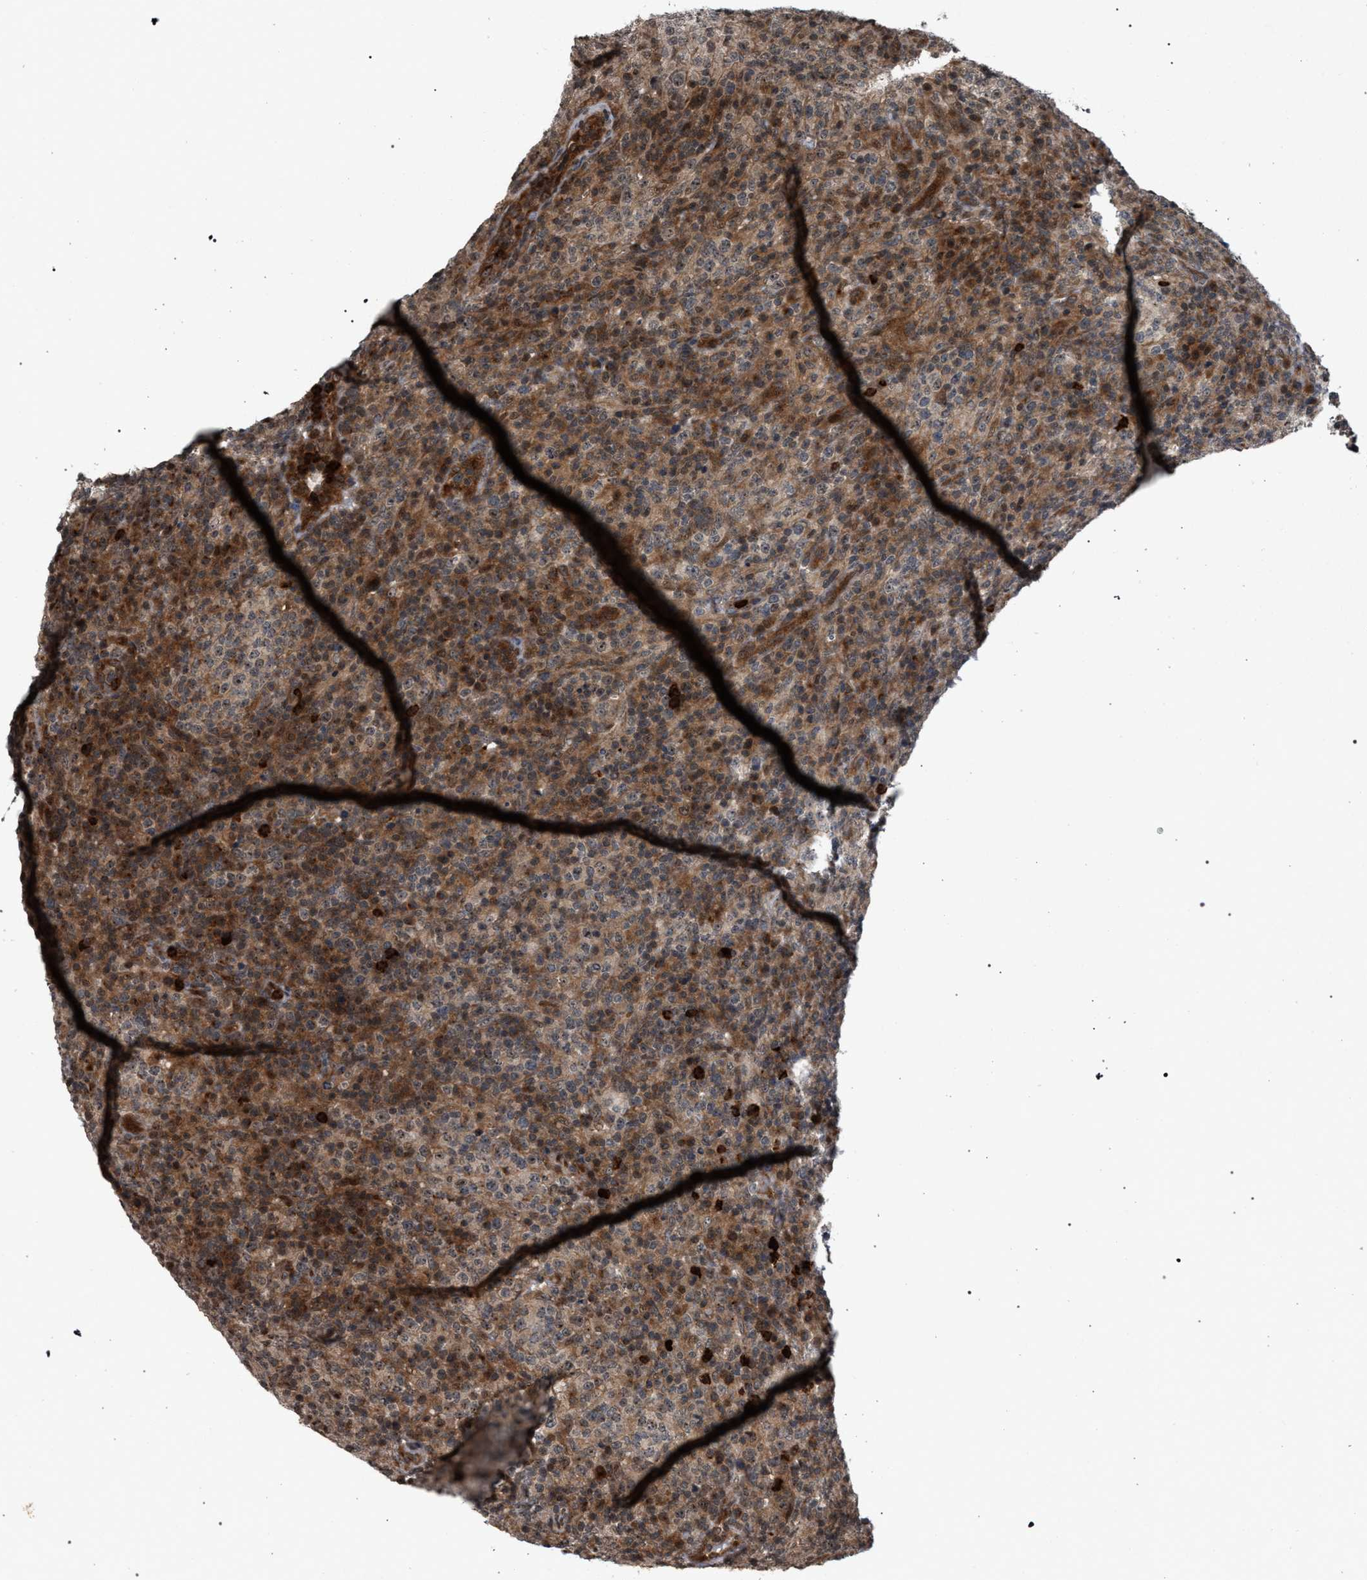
{"staining": {"intensity": "moderate", "quantity": ">75%", "location": "cytoplasmic/membranous"}, "tissue": "lymphoma", "cell_type": "Tumor cells", "image_type": "cancer", "snomed": [{"axis": "morphology", "description": "Malignant lymphoma, non-Hodgkin's type, High grade"}, {"axis": "topography", "description": "Lymph node"}], "caption": "Immunohistochemistry (IHC) staining of malignant lymphoma, non-Hodgkin's type (high-grade), which reveals medium levels of moderate cytoplasmic/membranous positivity in about >75% of tumor cells indicating moderate cytoplasmic/membranous protein positivity. The staining was performed using DAB (brown) for protein detection and nuclei were counterstained in hematoxylin (blue).", "gene": "IRAK4", "patient": {"sex": "female", "age": 76}}